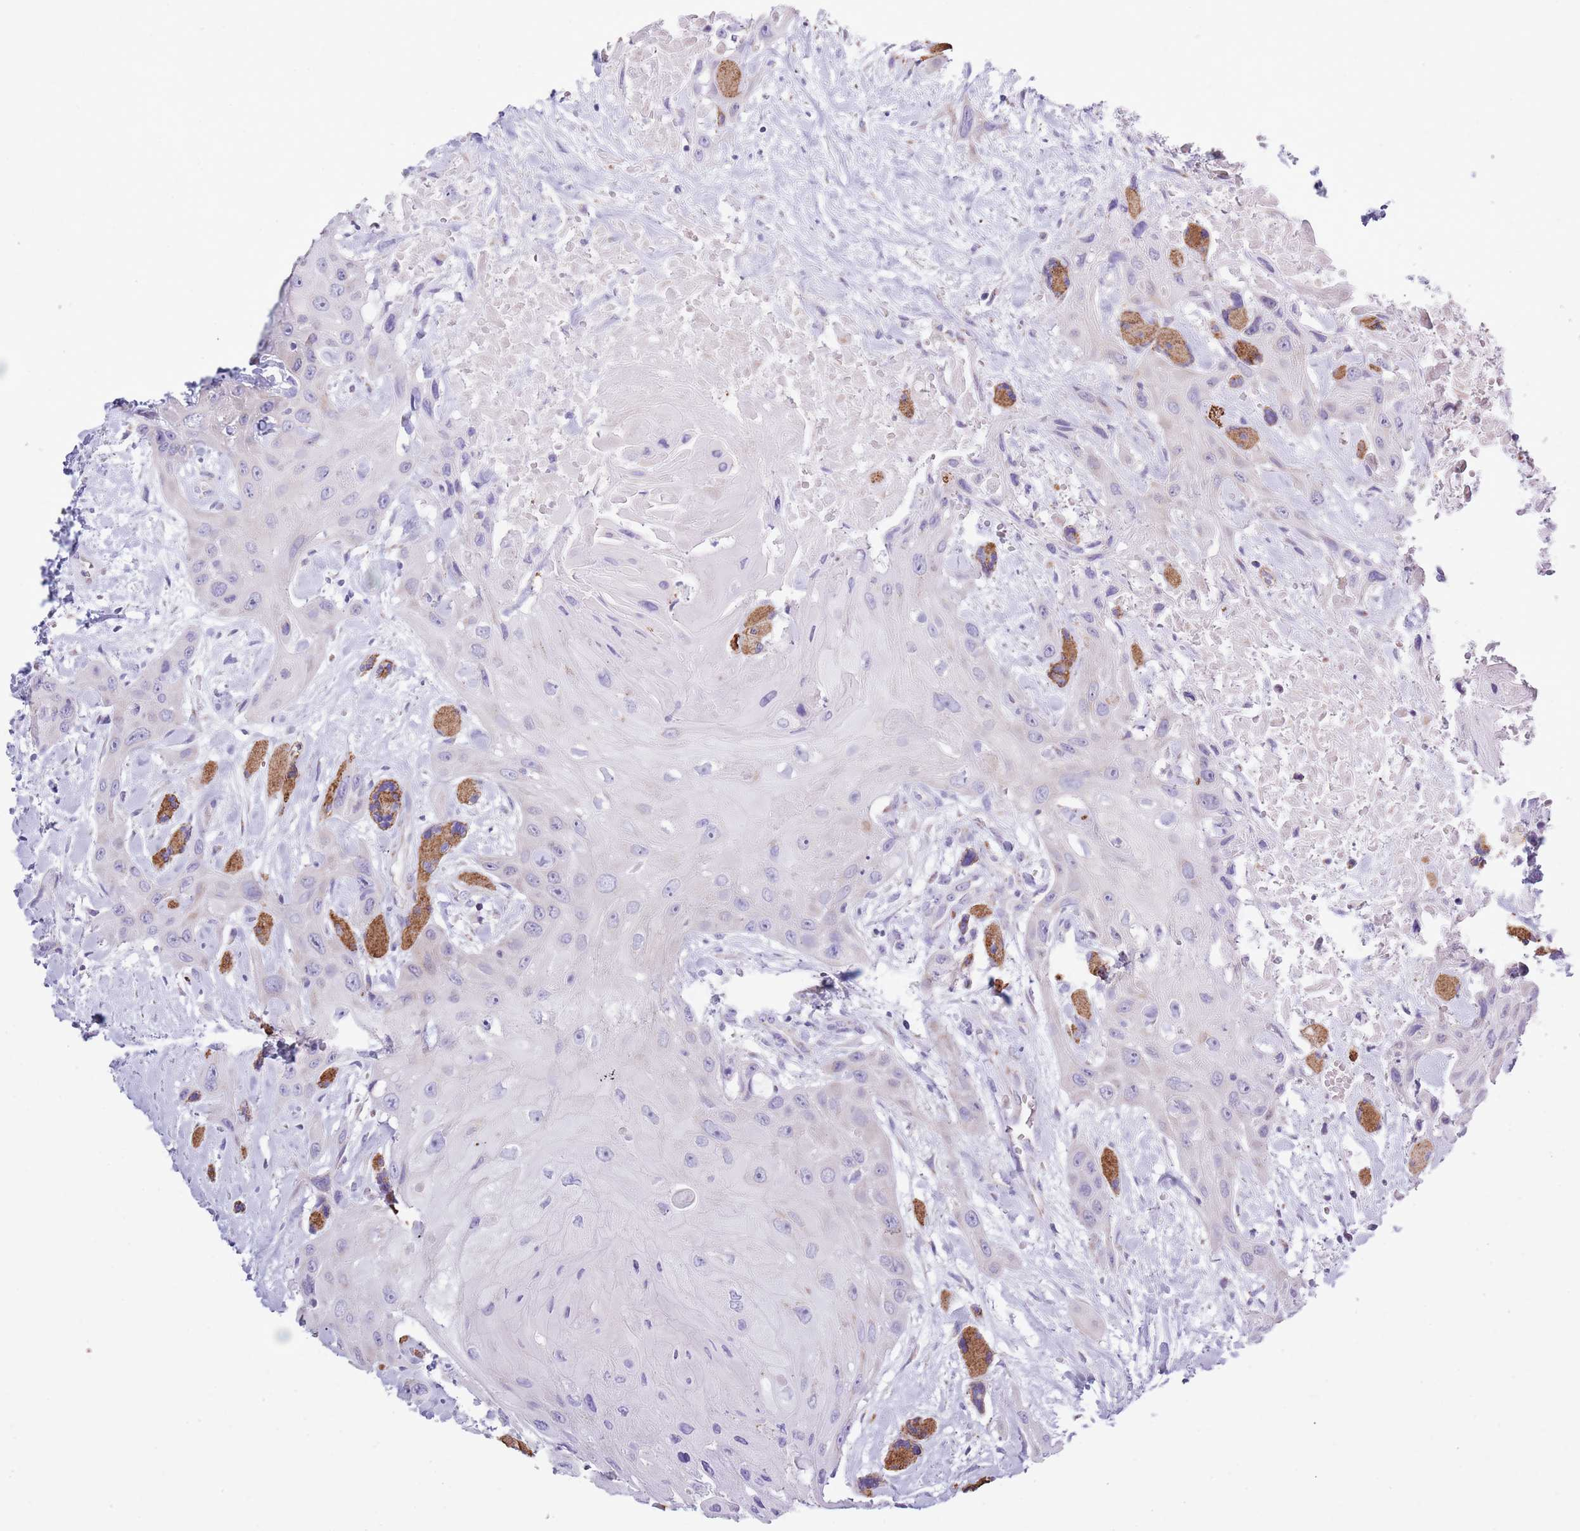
{"staining": {"intensity": "negative", "quantity": "none", "location": "none"}, "tissue": "head and neck cancer", "cell_type": "Tumor cells", "image_type": "cancer", "snomed": [{"axis": "morphology", "description": "Squamous cell carcinoma, NOS"}, {"axis": "topography", "description": "Head-Neck"}], "caption": "Histopathology image shows no significant protein staining in tumor cells of head and neck squamous cell carcinoma. The staining was performed using DAB to visualize the protein expression in brown, while the nuclei were stained in blue with hematoxylin (Magnification: 20x).", "gene": "MOCOS", "patient": {"sex": "male", "age": 81}}